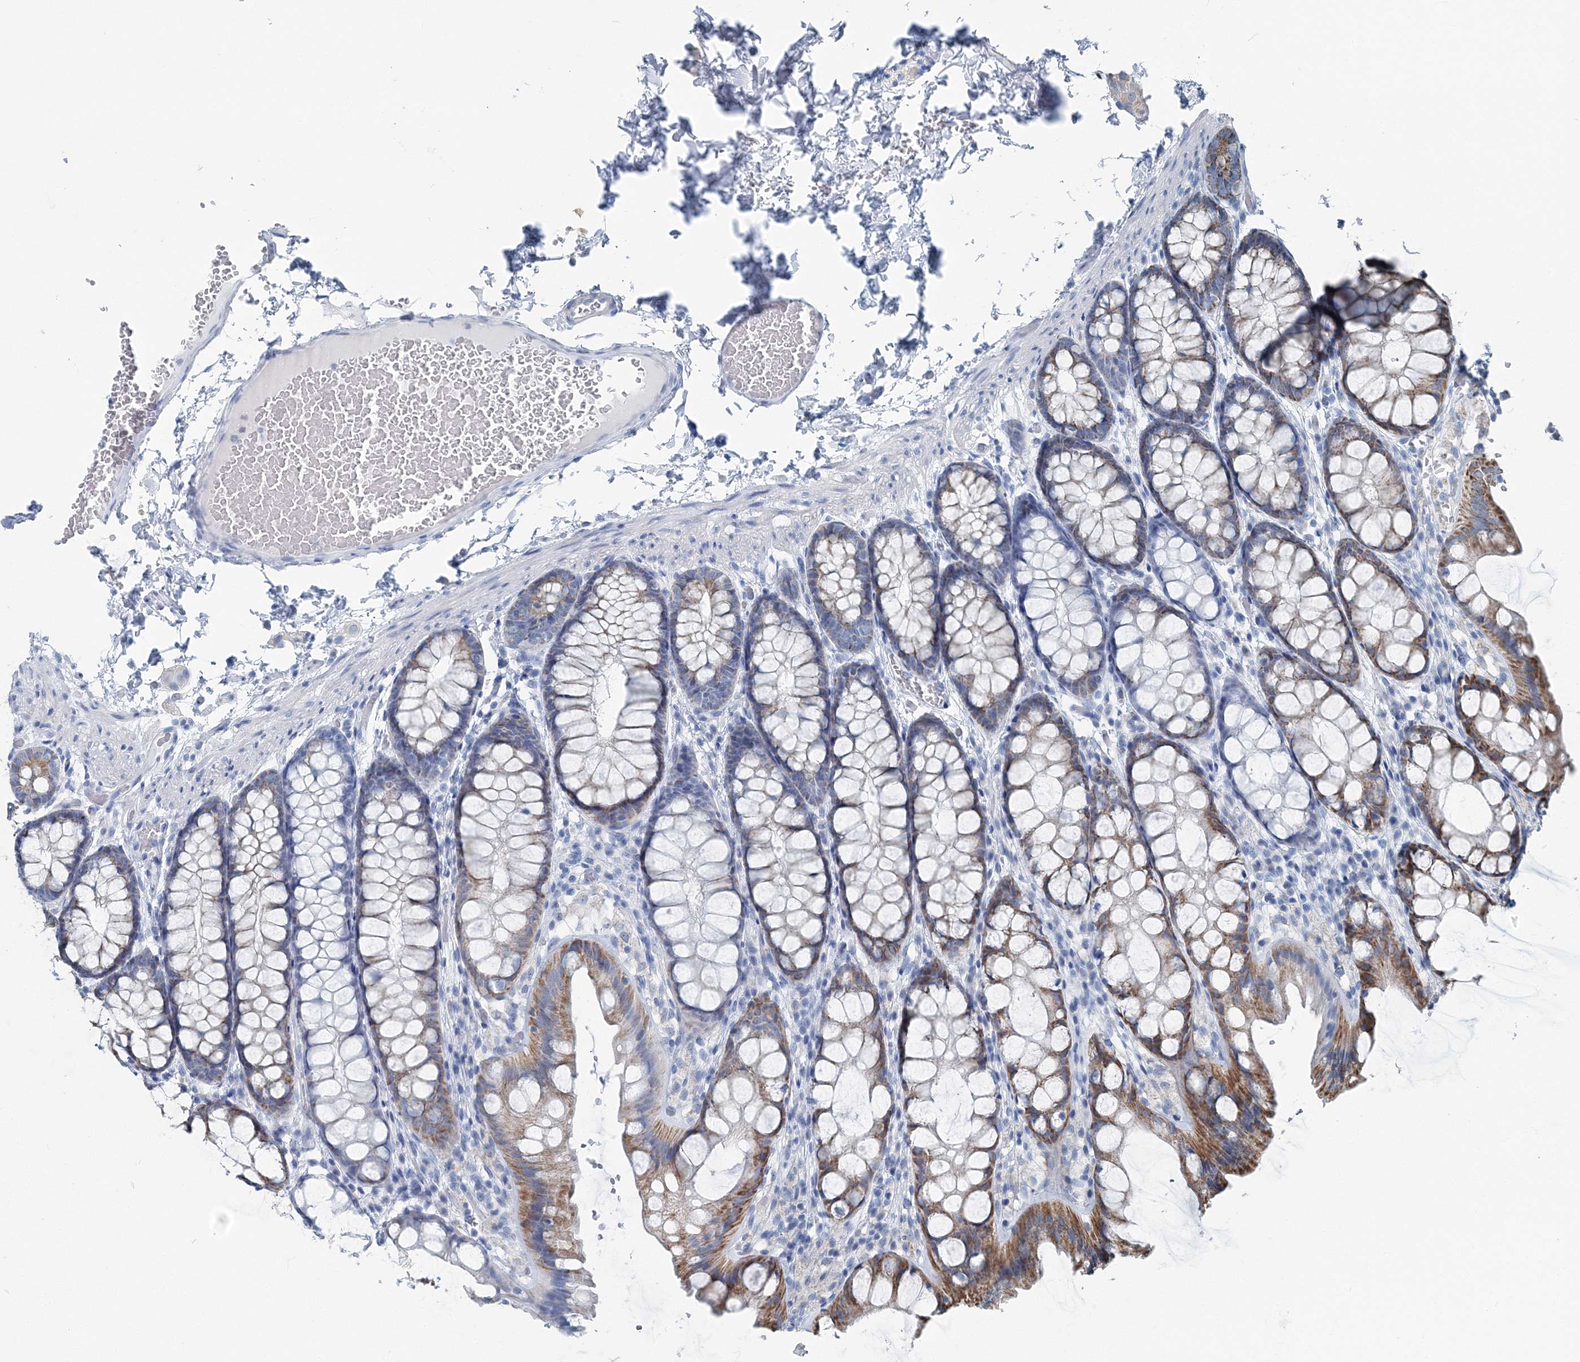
{"staining": {"intensity": "negative", "quantity": "none", "location": "none"}, "tissue": "colon", "cell_type": "Endothelial cells", "image_type": "normal", "snomed": [{"axis": "morphology", "description": "Normal tissue, NOS"}, {"axis": "topography", "description": "Colon"}], "caption": "IHC of unremarkable colon demonstrates no staining in endothelial cells. (DAB (3,3'-diaminobenzidine) immunohistochemistry (IHC) with hematoxylin counter stain).", "gene": "GABARAPL2", "patient": {"sex": "male", "age": 47}}